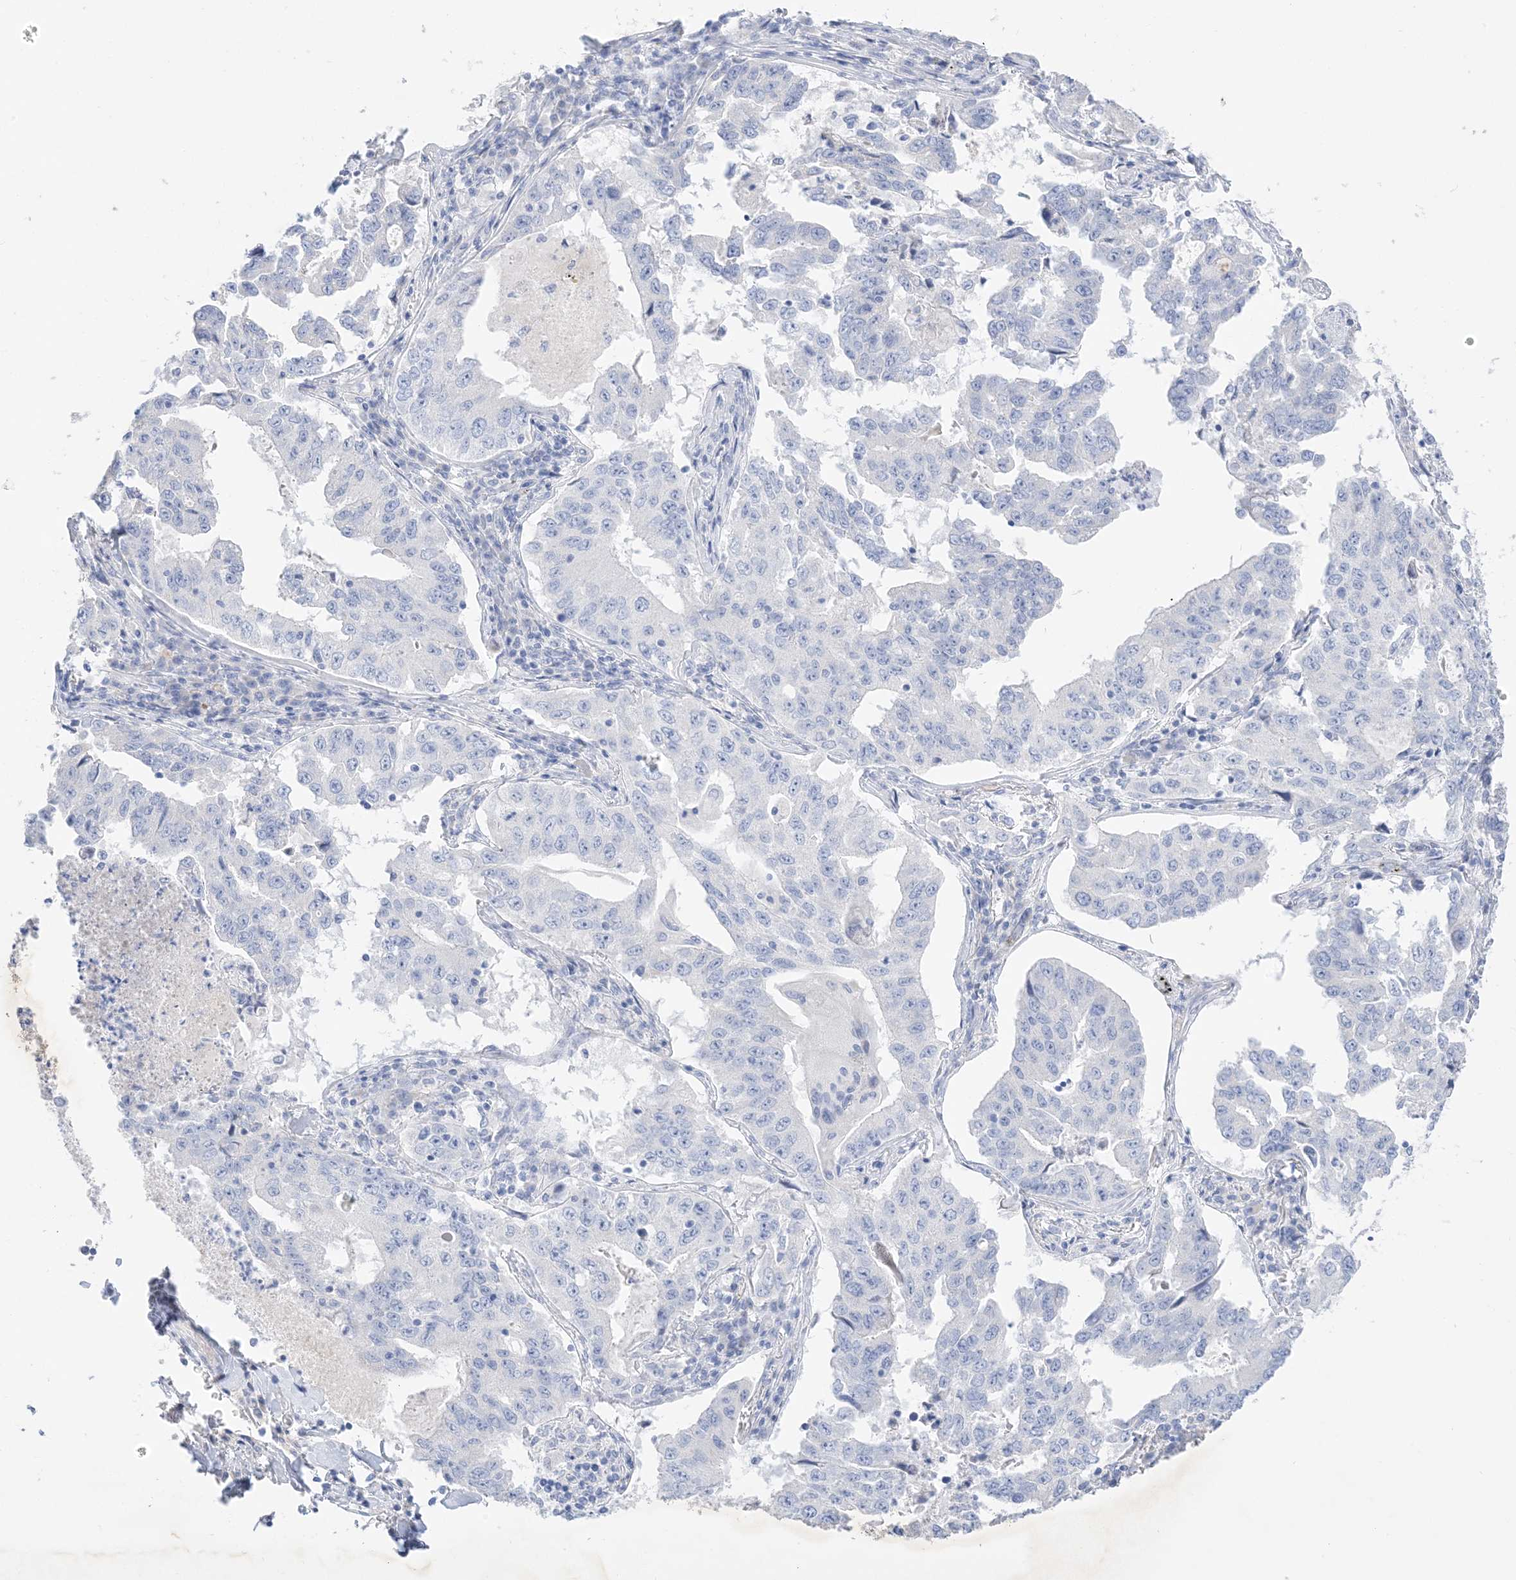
{"staining": {"intensity": "negative", "quantity": "none", "location": "none"}, "tissue": "lung cancer", "cell_type": "Tumor cells", "image_type": "cancer", "snomed": [{"axis": "morphology", "description": "Adenocarcinoma, NOS"}, {"axis": "topography", "description": "Lung"}], "caption": "High magnification brightfield microscopy of lung cancer (adenocarcinoma) stained with DAB (brown) and counterstained with hematoxylin (blue): tumor cells show no significant positivity.", "gene": "MUC17", "patient": {"sex": "female", "age": 51}}